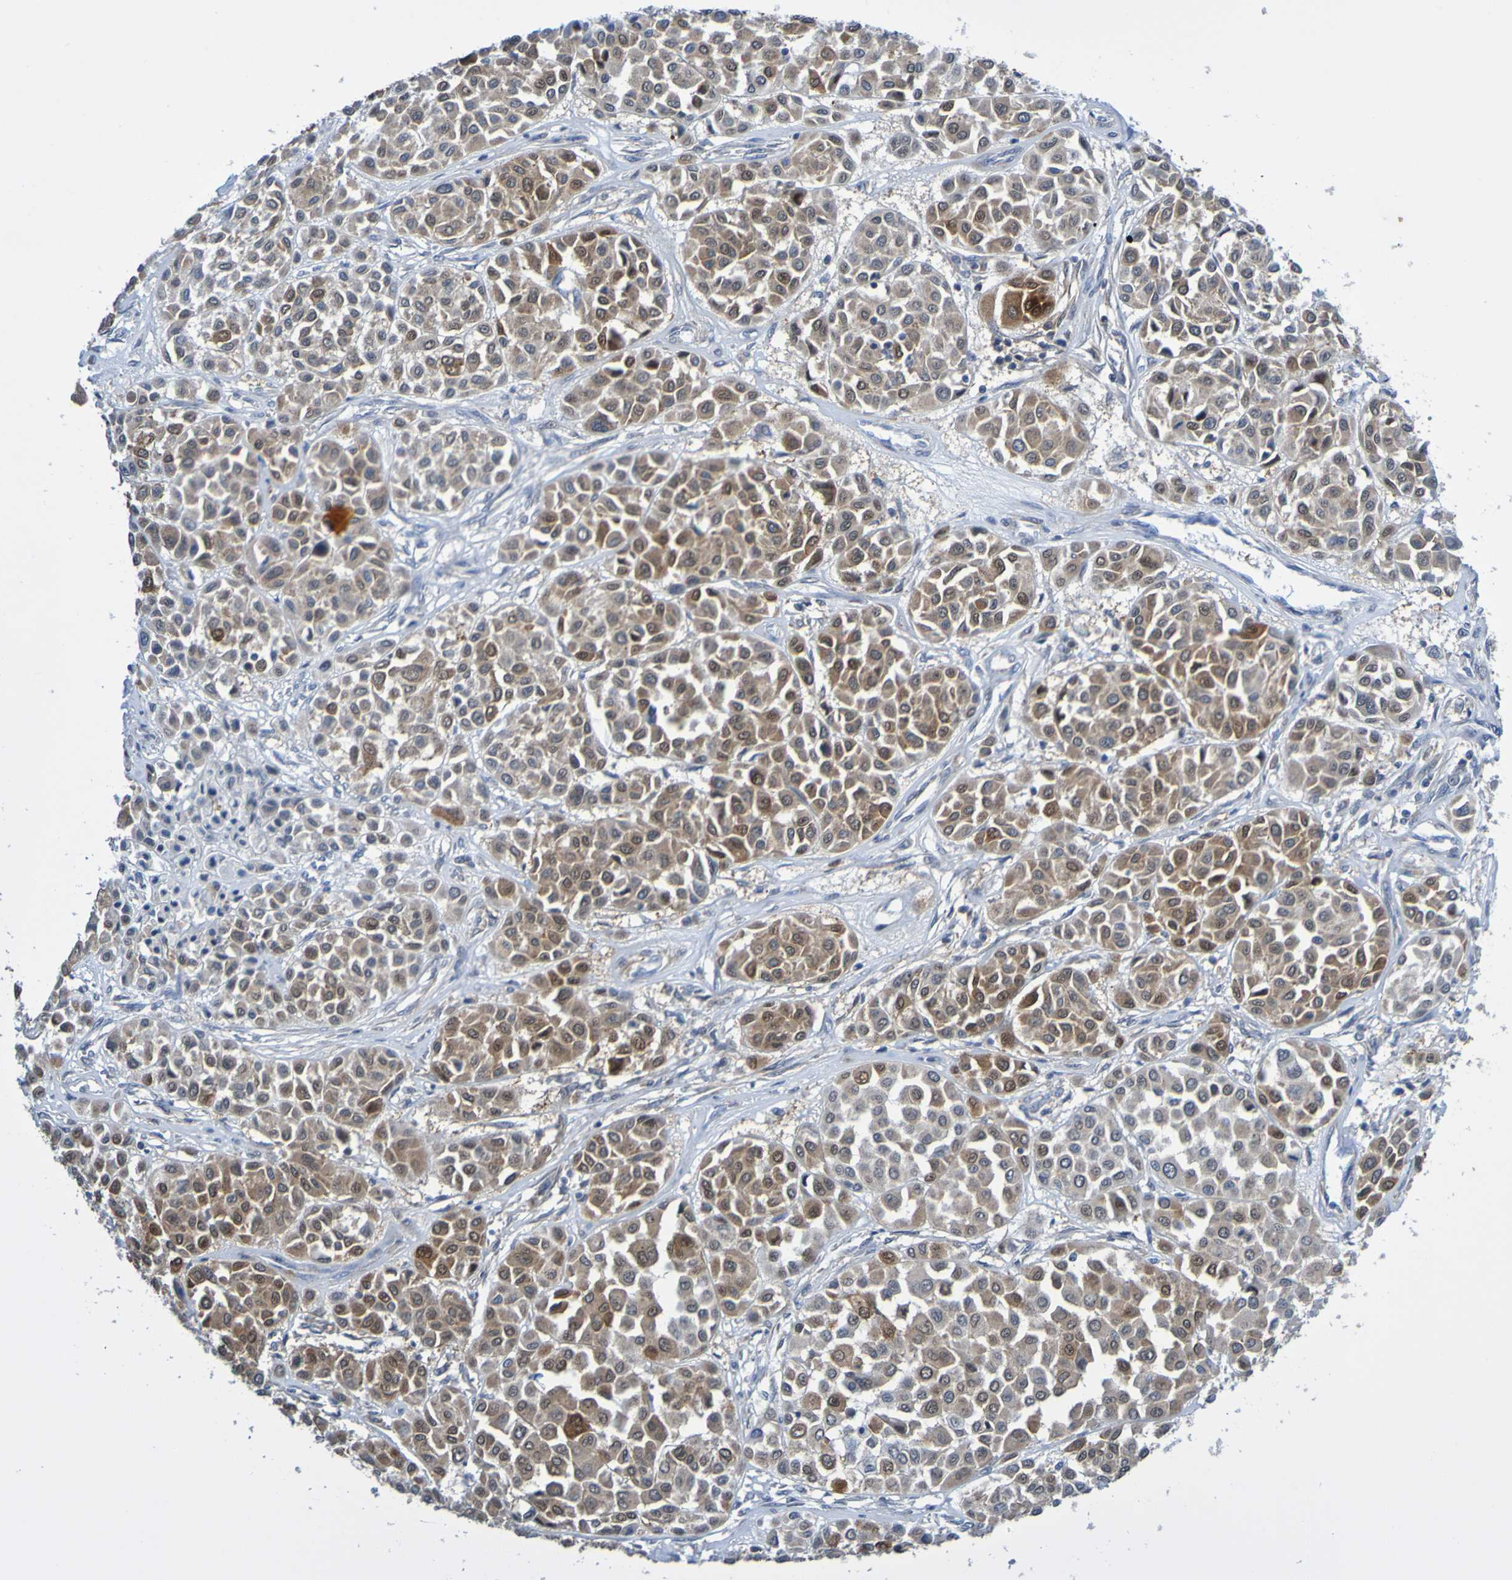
{"staining": {"intensity": "moderate", "quantity": ">75%", "location": "cytoplasmic/membranous"}, "tissue": "melanoma", "cell_type": "Tumor cells", "image_type": "cancer", "snomed": [{"axis": "morphology", "description": "Malignant melanoma, Metastatic site"}, {"axis": "topography", "description": "Soft tissue"}], "caption": "Melanoma was stained to show a protein in brown. There is medium levels of moderate cytoplasmic/membranous expression in about >75% of tumor cells.", "gene": "ATIC", "patient": {"sex": "male", "age": 41}}